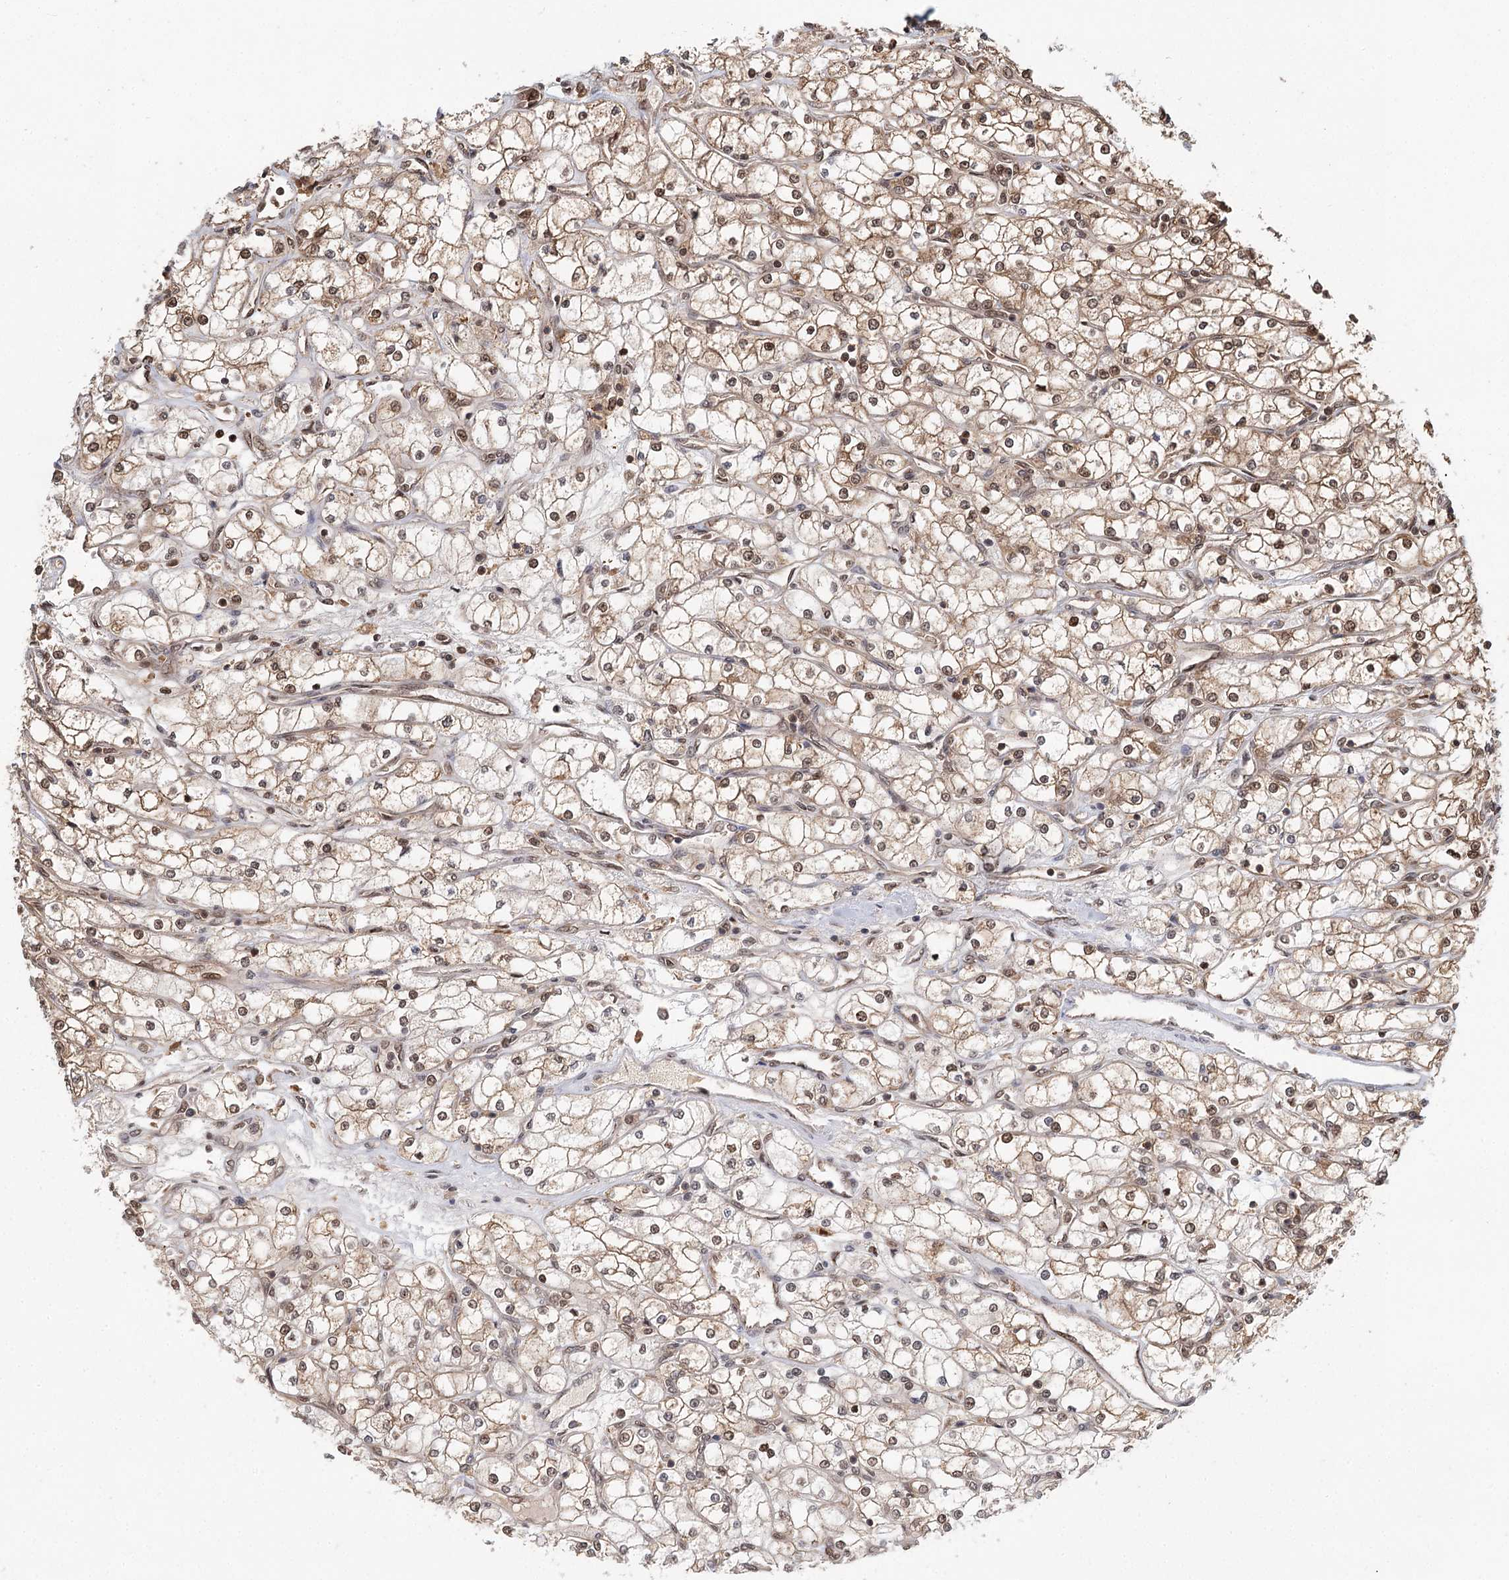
{"staining": {"intensity": "weak", "quantity": ">75%", "location": "nuclear"}, "tissue": "renal cancer", "cell_type": "Tumor cells", "image_type": "cancer", "snomed": [{"axis": "morphology", "description": "Adenocarcinoma, NOS"}, {"axis": "topography", "description": "Kidney"}], "caption": "A photomicrograph of renal cancer stained for a protein displays weak nuclear brown staining in tumor cells.", "gene": "N6AMT1", "patient": {"sex": "male", "age": 80}}